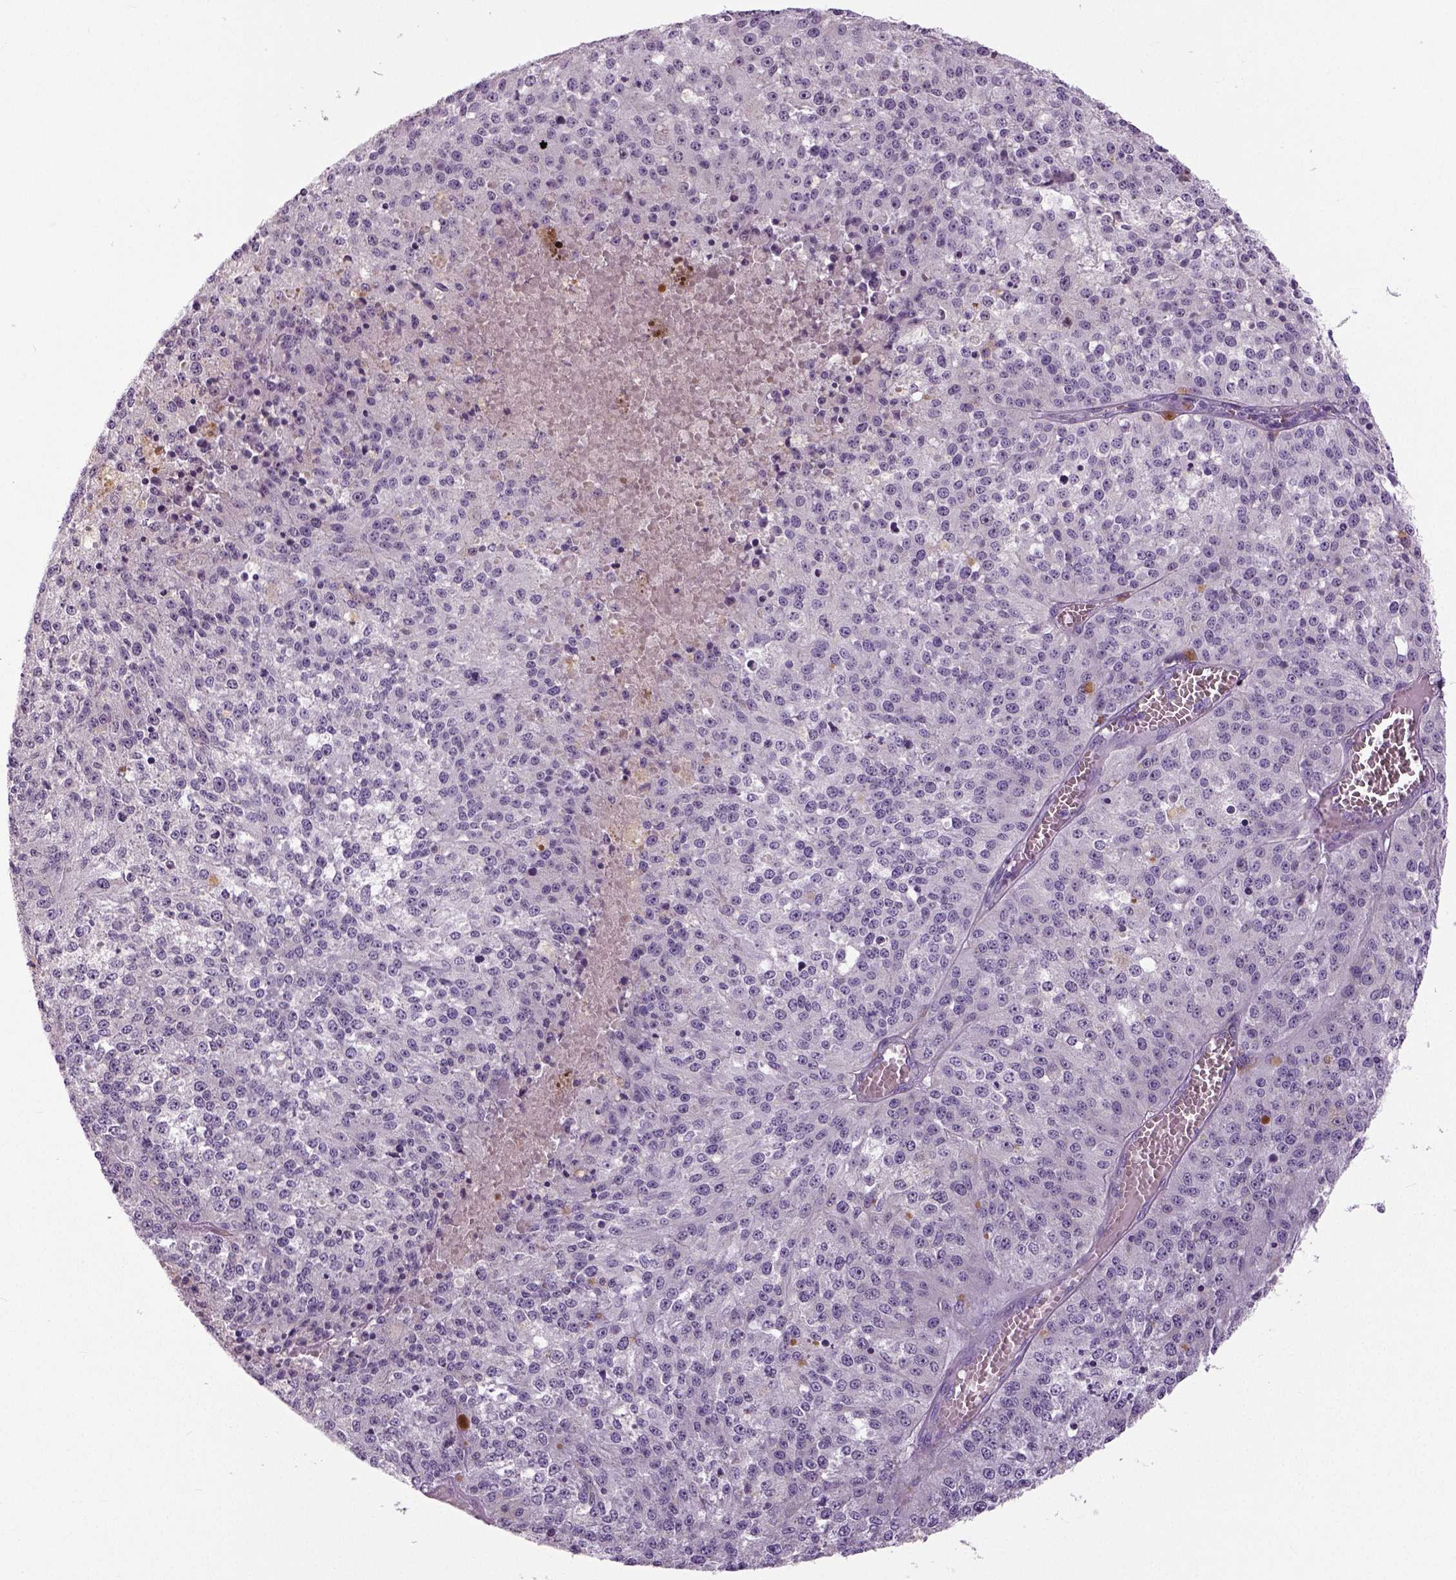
{"staining": {"intensity": "negative", "quantity": "none", "location": "none"}, "tissue": "melanoma", "cell_type": "Tumor cells", "image_type": "cancer", "snomed": [{"axis": "morphology", "description": "Malignant melanoma, Metastatic site"}, {"axis": "topography", "description": "Lymph node"}], "caption": "Malignant melanoma (metastatic site) was stained to show a protein in brown. There is no significant positivity in tumor cells. (DAB IHC, high magnification).", "gene": "NECAB1", "patient": {"sex": "female", "age": 64}}